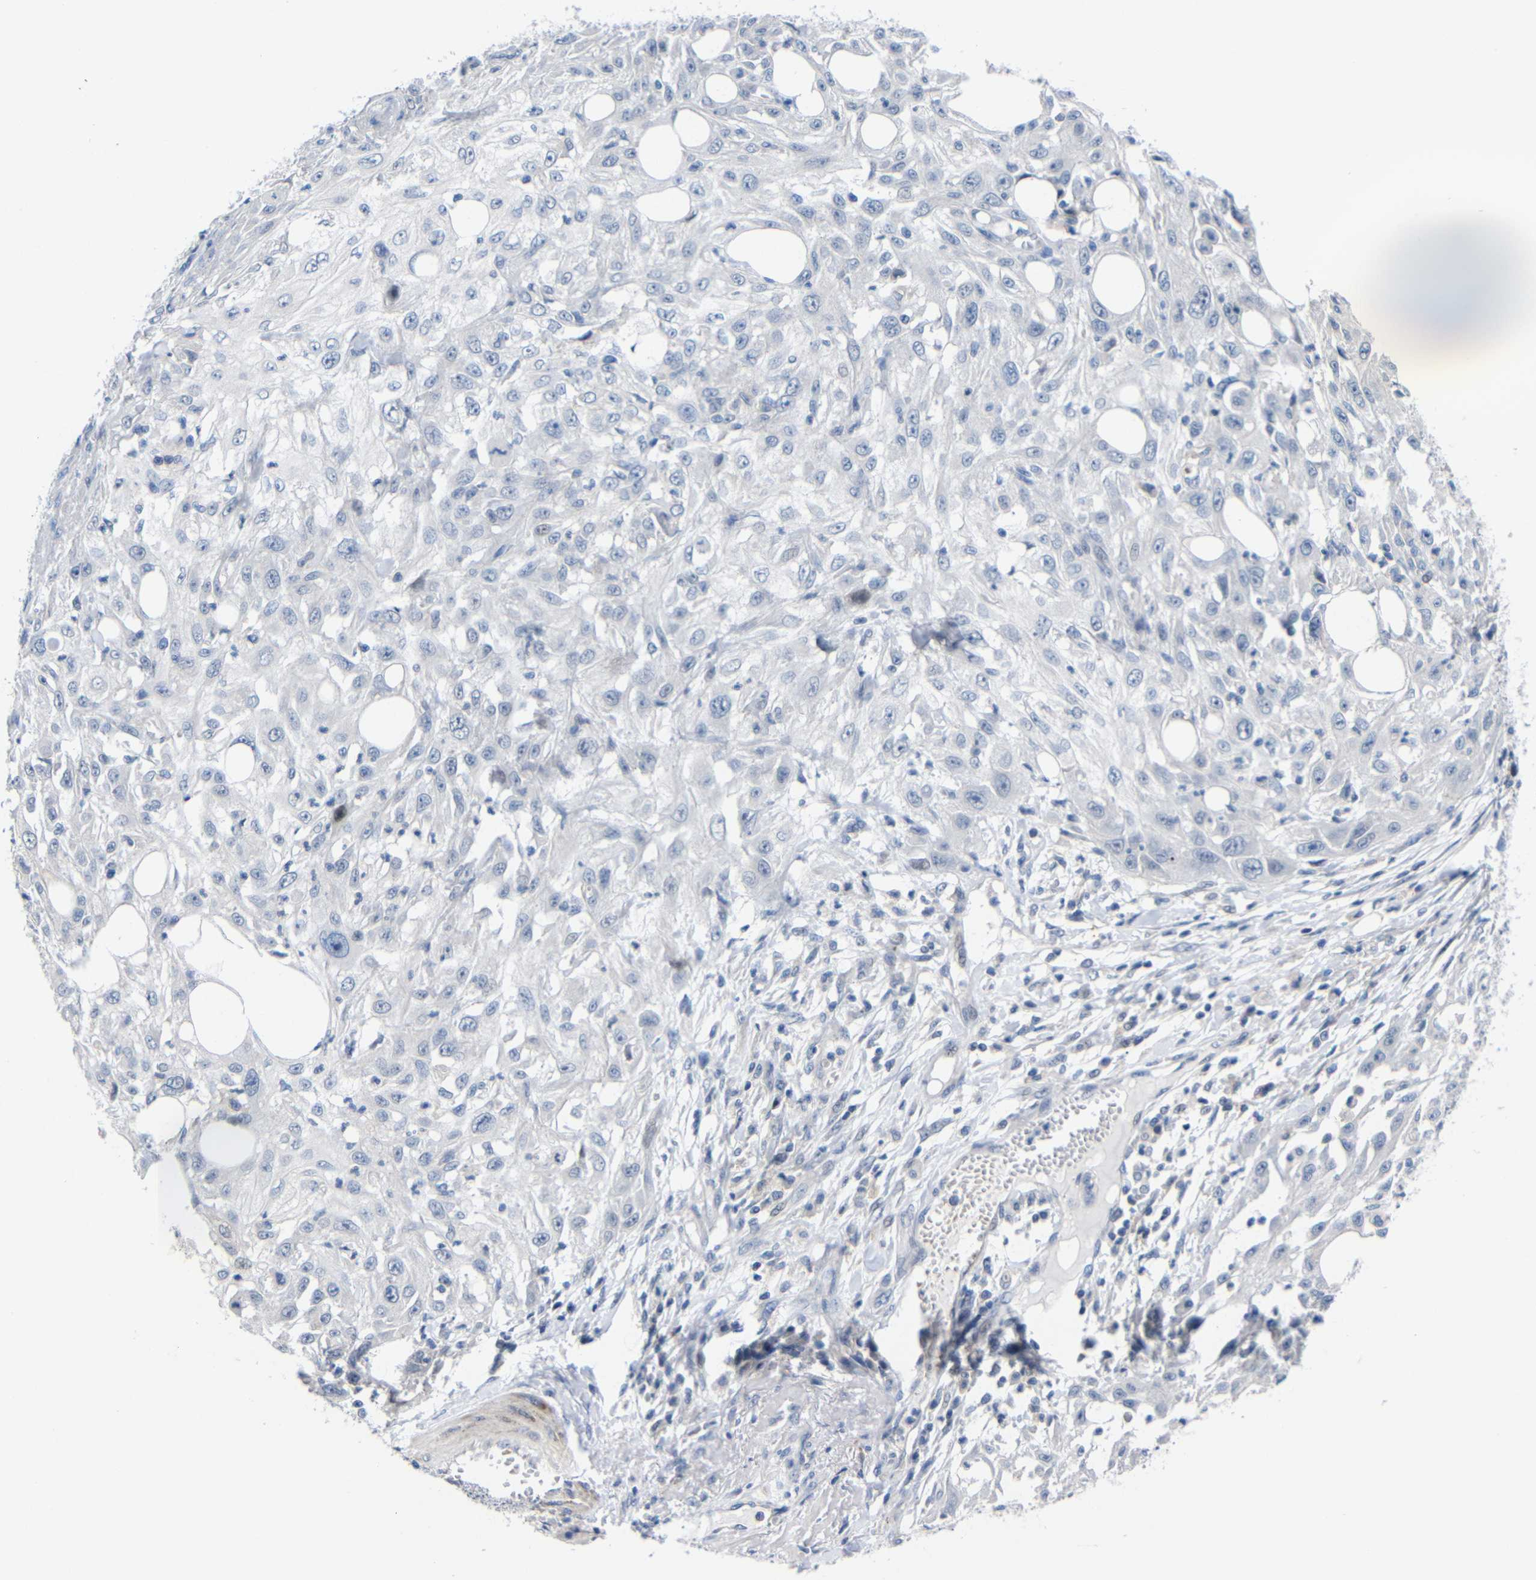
{"staining": {"intensity": "negative", "quantity": "none", "location": "none"}, "tissue": "skin cancer", "cell_type": "Tumor cells", "image_type": "cancer", "snomed": [{"axis": "morphology", "description": "Squamous cell carcinoma, NOS"}, {"axis": "topography", "description": "Skin"}], "caption": "Immunohistochemistry (IHC) photomicrograph of human skin cancer (squamous cell carcinoma) stained for a protein (brown), which shows no staining in tumor cells.", "gene": "CMTM1", "patient": {"sex": "male", "age": 75}}